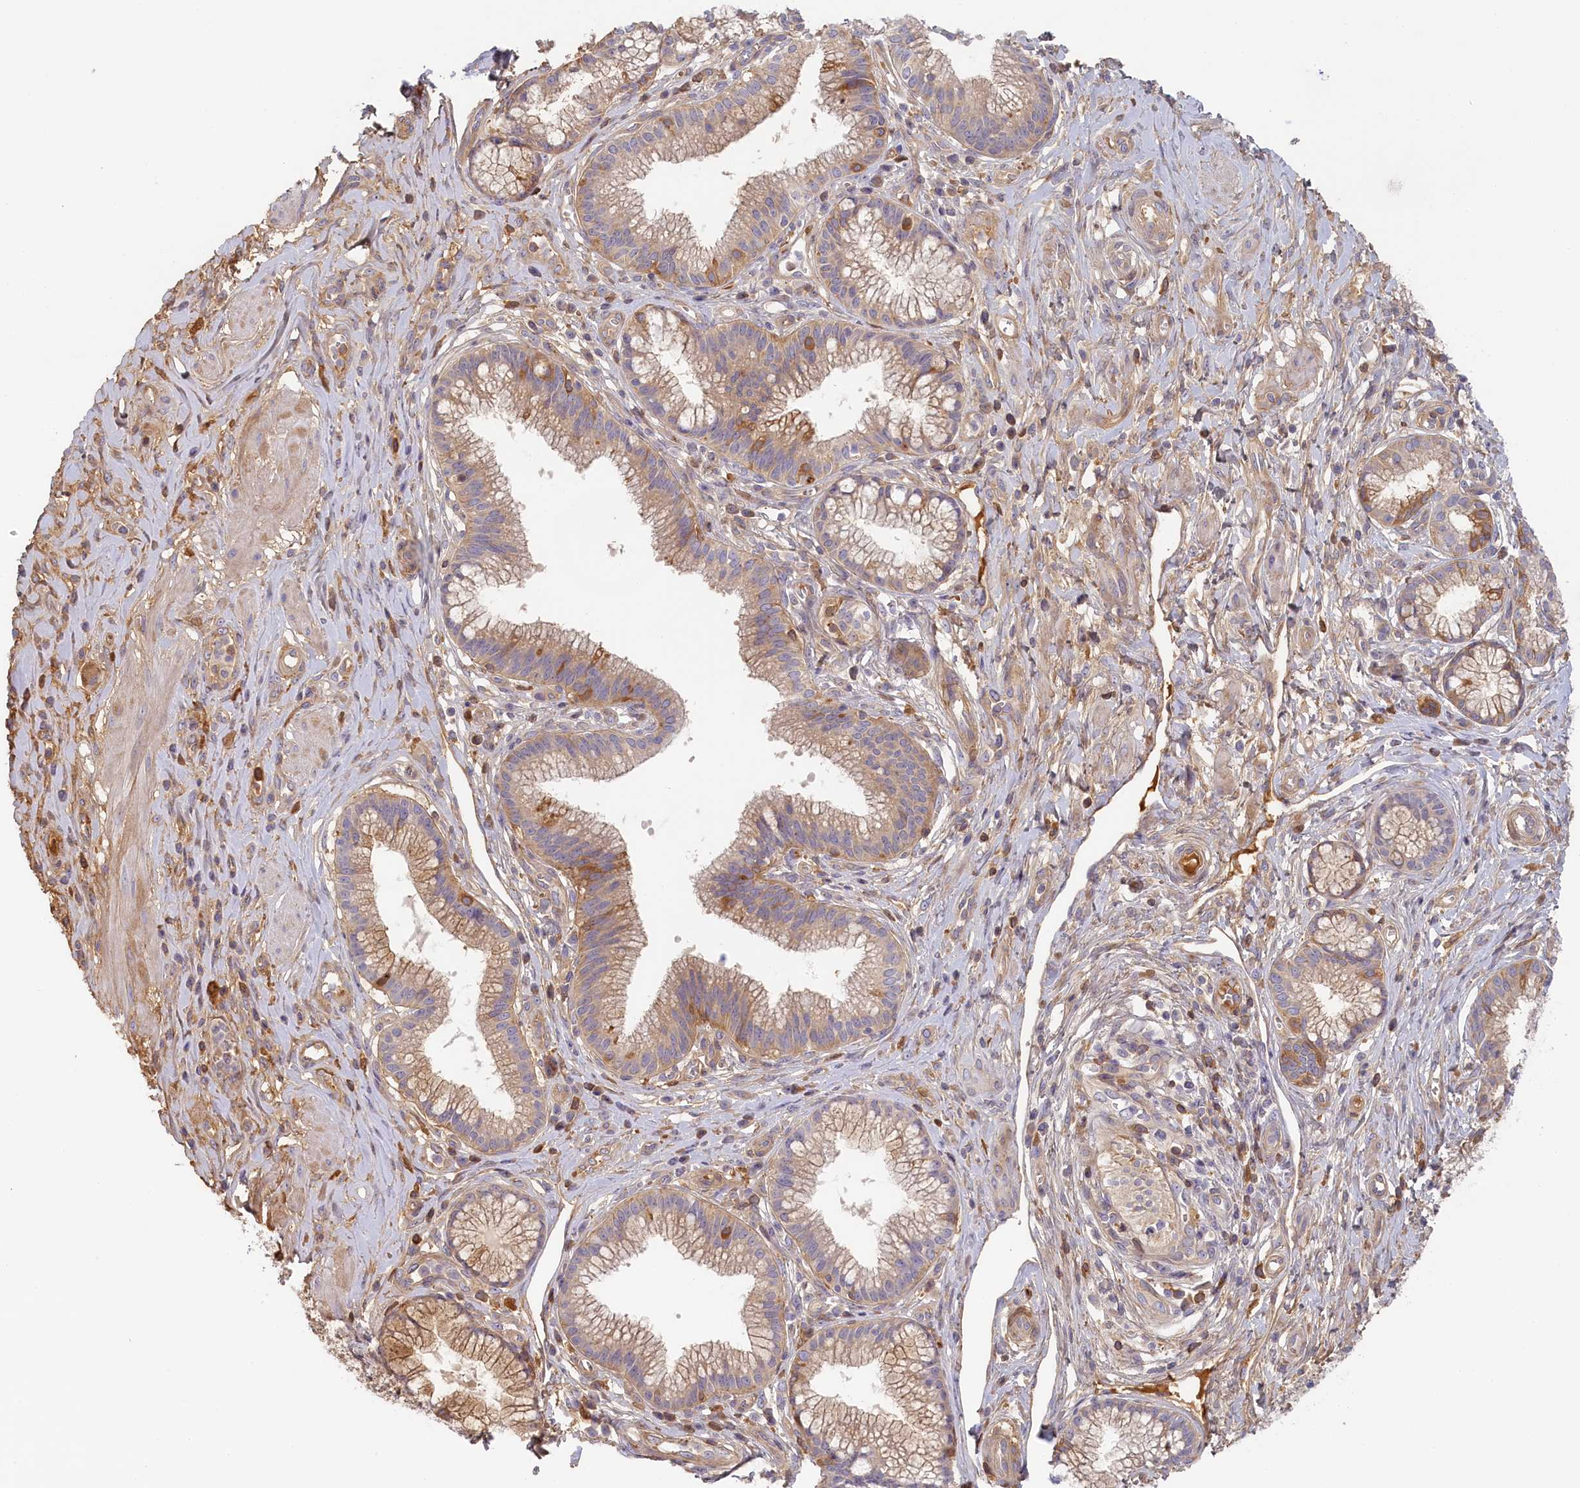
{"staining": {"intensity": "moderate", "quantity": "<25%", "location": "cytoplasmic/membranous"}, "tissue": "pancreatic cancer", "cell_type": "Tumor cells", "image_type": "cancer", "snomed": [{"axis": "morphology", "description": "Adenocarcinoma, NOS"}, {"axis": "topography", "description": "Pancreas"}], "caption": "Immunohistochemical staining of pancreatic cancer reveals low levels of moderate cytoplasmic/membranous protein positivity in approximately <25% of tumor cells.", "gene": "STX16", "patient": {"sex": "male", "age": 72}}